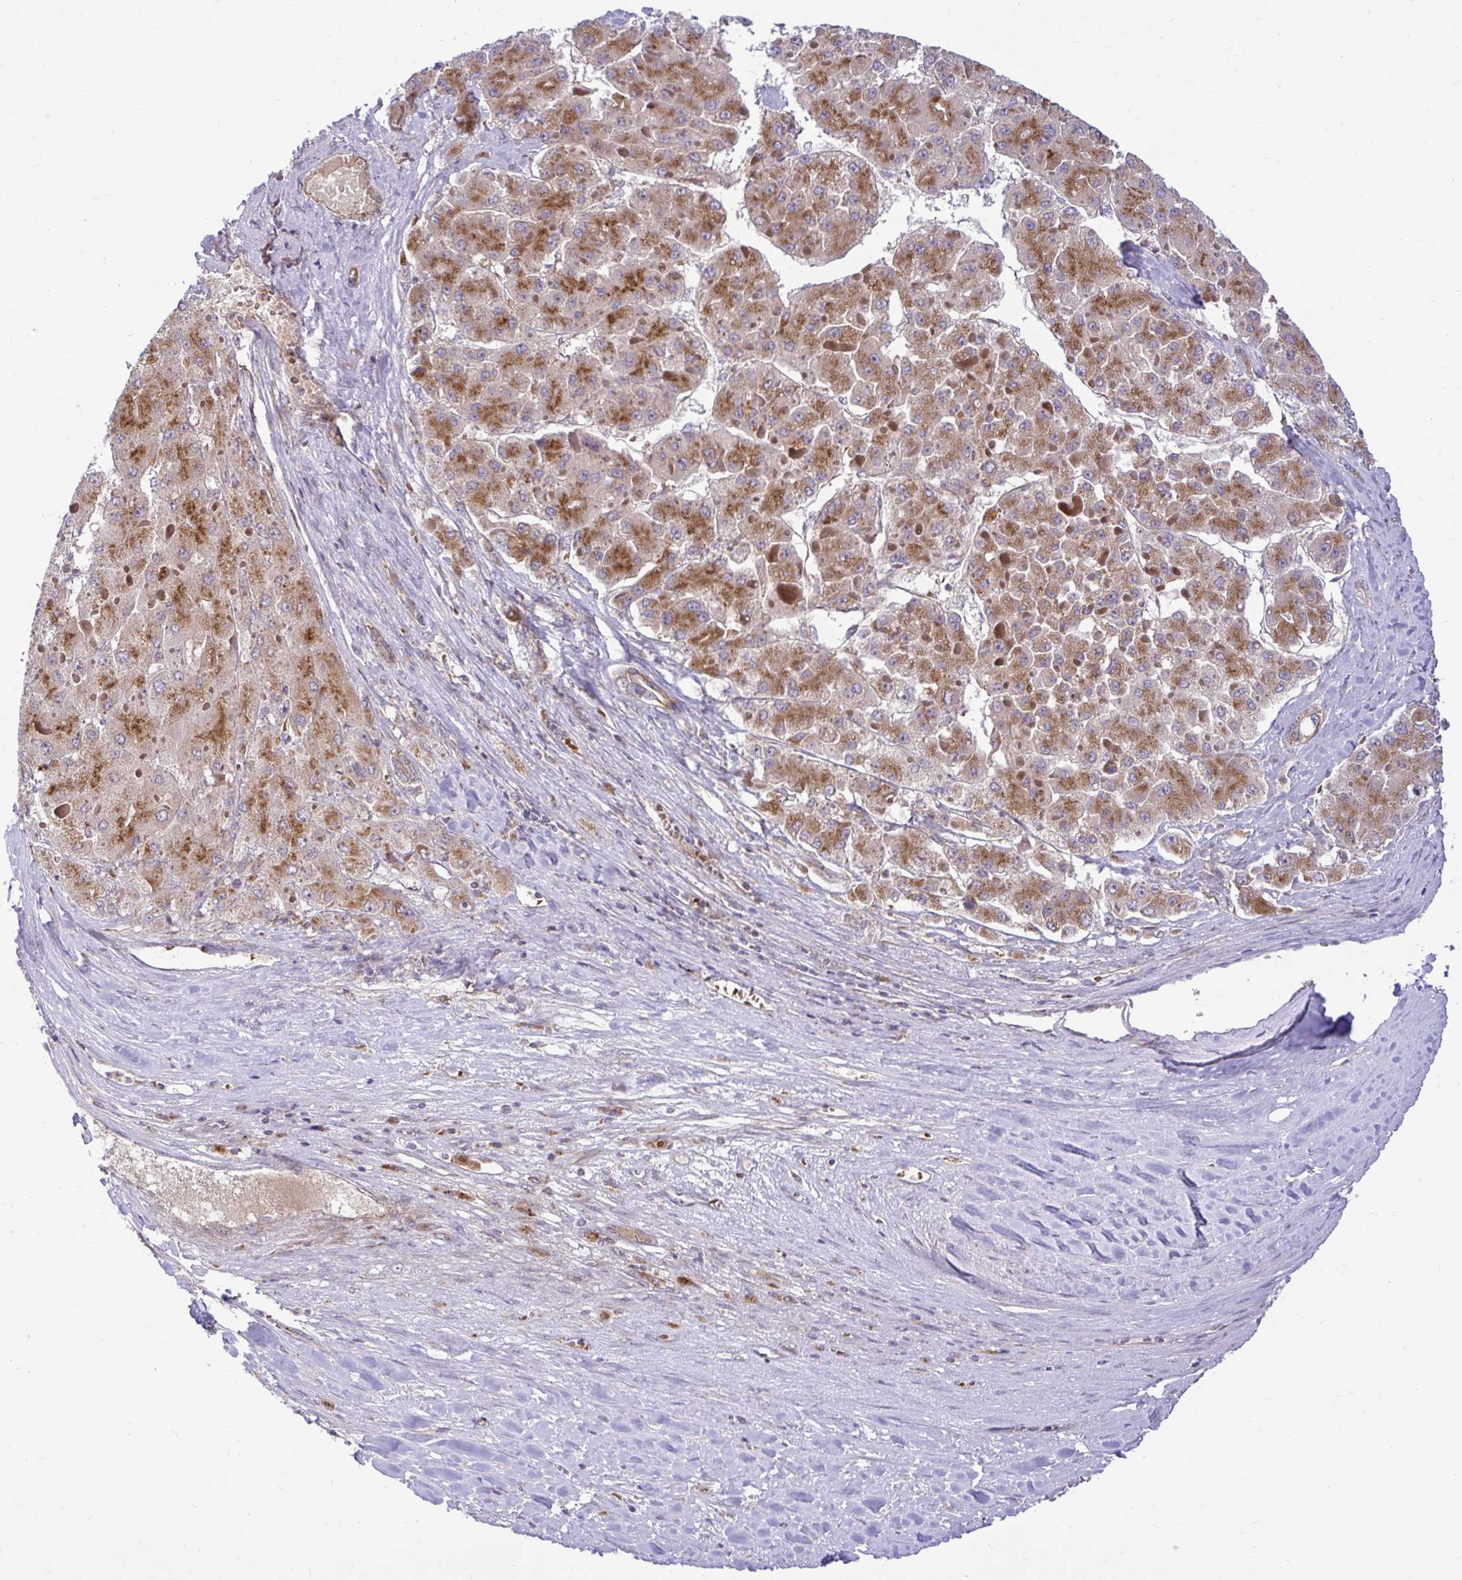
{"staining": {"intensity": "moderate", "quantity": ">75%", "location": "cytoplasmic/membranous"}, "tissue": "liver cancer", "cell_type": "Tumor cells", "image_type": "cancer", "snomed": [{"axis": "morphology", "description": "Carcinoma, Hepatocellular, NOS"}, {"axis": "topography", "description": "Liver"}], "caption": "Hepatocellular carcinoma (liver) stained for a protein (brown) demonstrates moderate cytoplasmic/membranous positive staining in about >75% of tumor cells.", "gene": "VTI1B", "patient": {"sex": "female", "age": 73}}